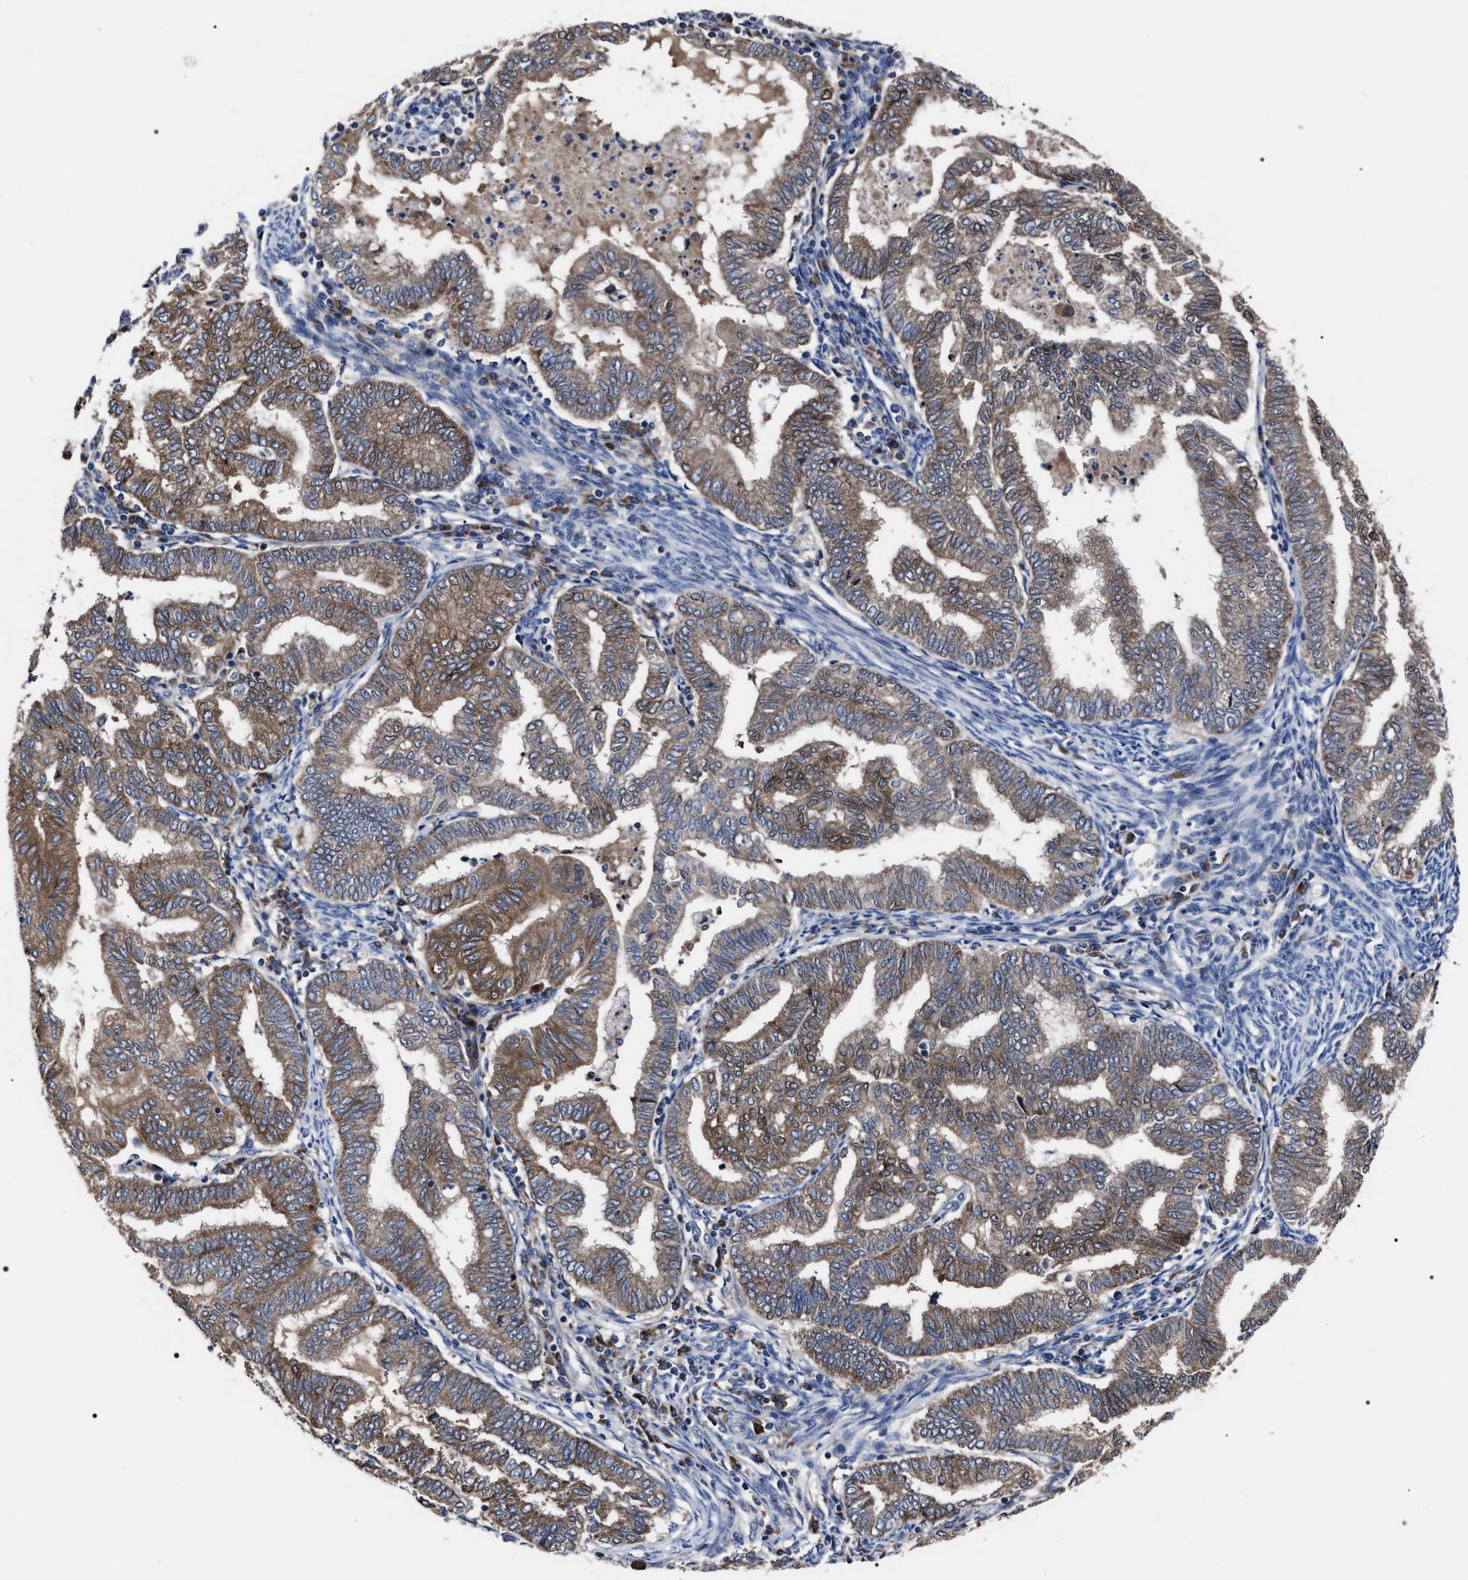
{"staining": {"intensity": "moderate", "quantity": ">75%", "location": "cytoplasmic/membranous"}, "tissue": "endometrial cancer", "cell_type": "Tumor cells", "image_type": "cancer", "snomed": [{"axis": "morphology", "description": "Polyp, NOS"}, {"axis": "morphology", "description": "Adenocarcinoma, NOS"}, {"axis": "morphology", "description": "Adenoma, NOS"}, {"axis": "topography", "description": "Endometrium"}], "caption": "IHC photomicrograph of neoplastic tissue: human endometrial cancer stained using immunohistochemistry displays medium levels of moderate protein expression localized specifically in the cytoplasmic/membranous of tumor cells, appearing as a cytoplasmic/membranous brown color.", "gene": "MACC1", "patient": {"sex": "female", "age": 79}}